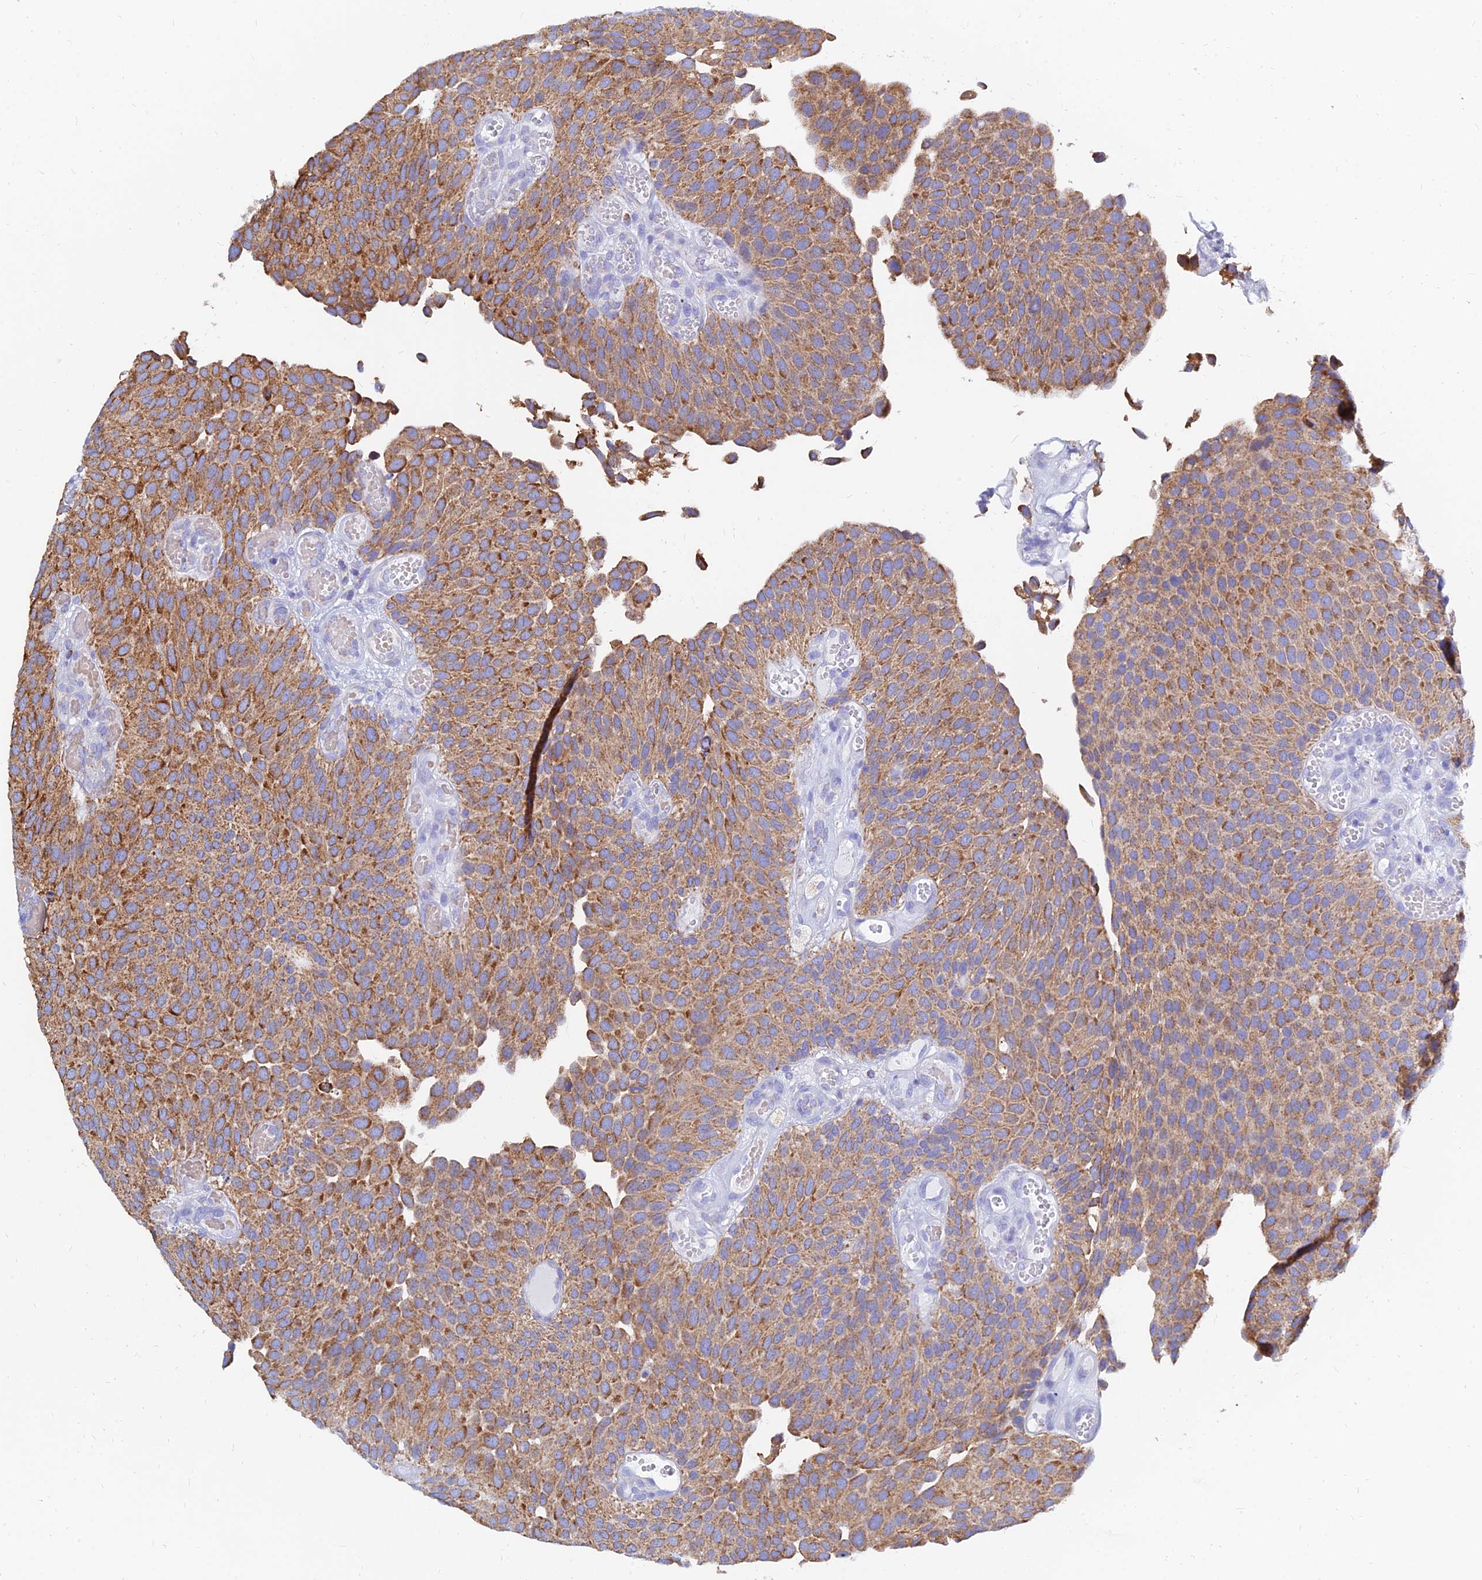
{"staining": {"intensity": "moderate", "quantity": ">75%", "location": "cytoplasmic/membranous"}, "tissue": "urothelial cancer", "cell_type": "Tumor cells", "image_type": "cancer", "snomed": [{"axis": "morphology", "description": "Urothelial carcinoma, Low grade"}, {"axis": "topography", "description": "Urinary bladder"}], "caption": "The image demonstrates staining of urothelial cancer, revealing moderate cytoplasmic/membranous protein expression (brown color) within tumor cells.", "gene": "MGST1", "patient": {"sex": "male", "age": 89}}